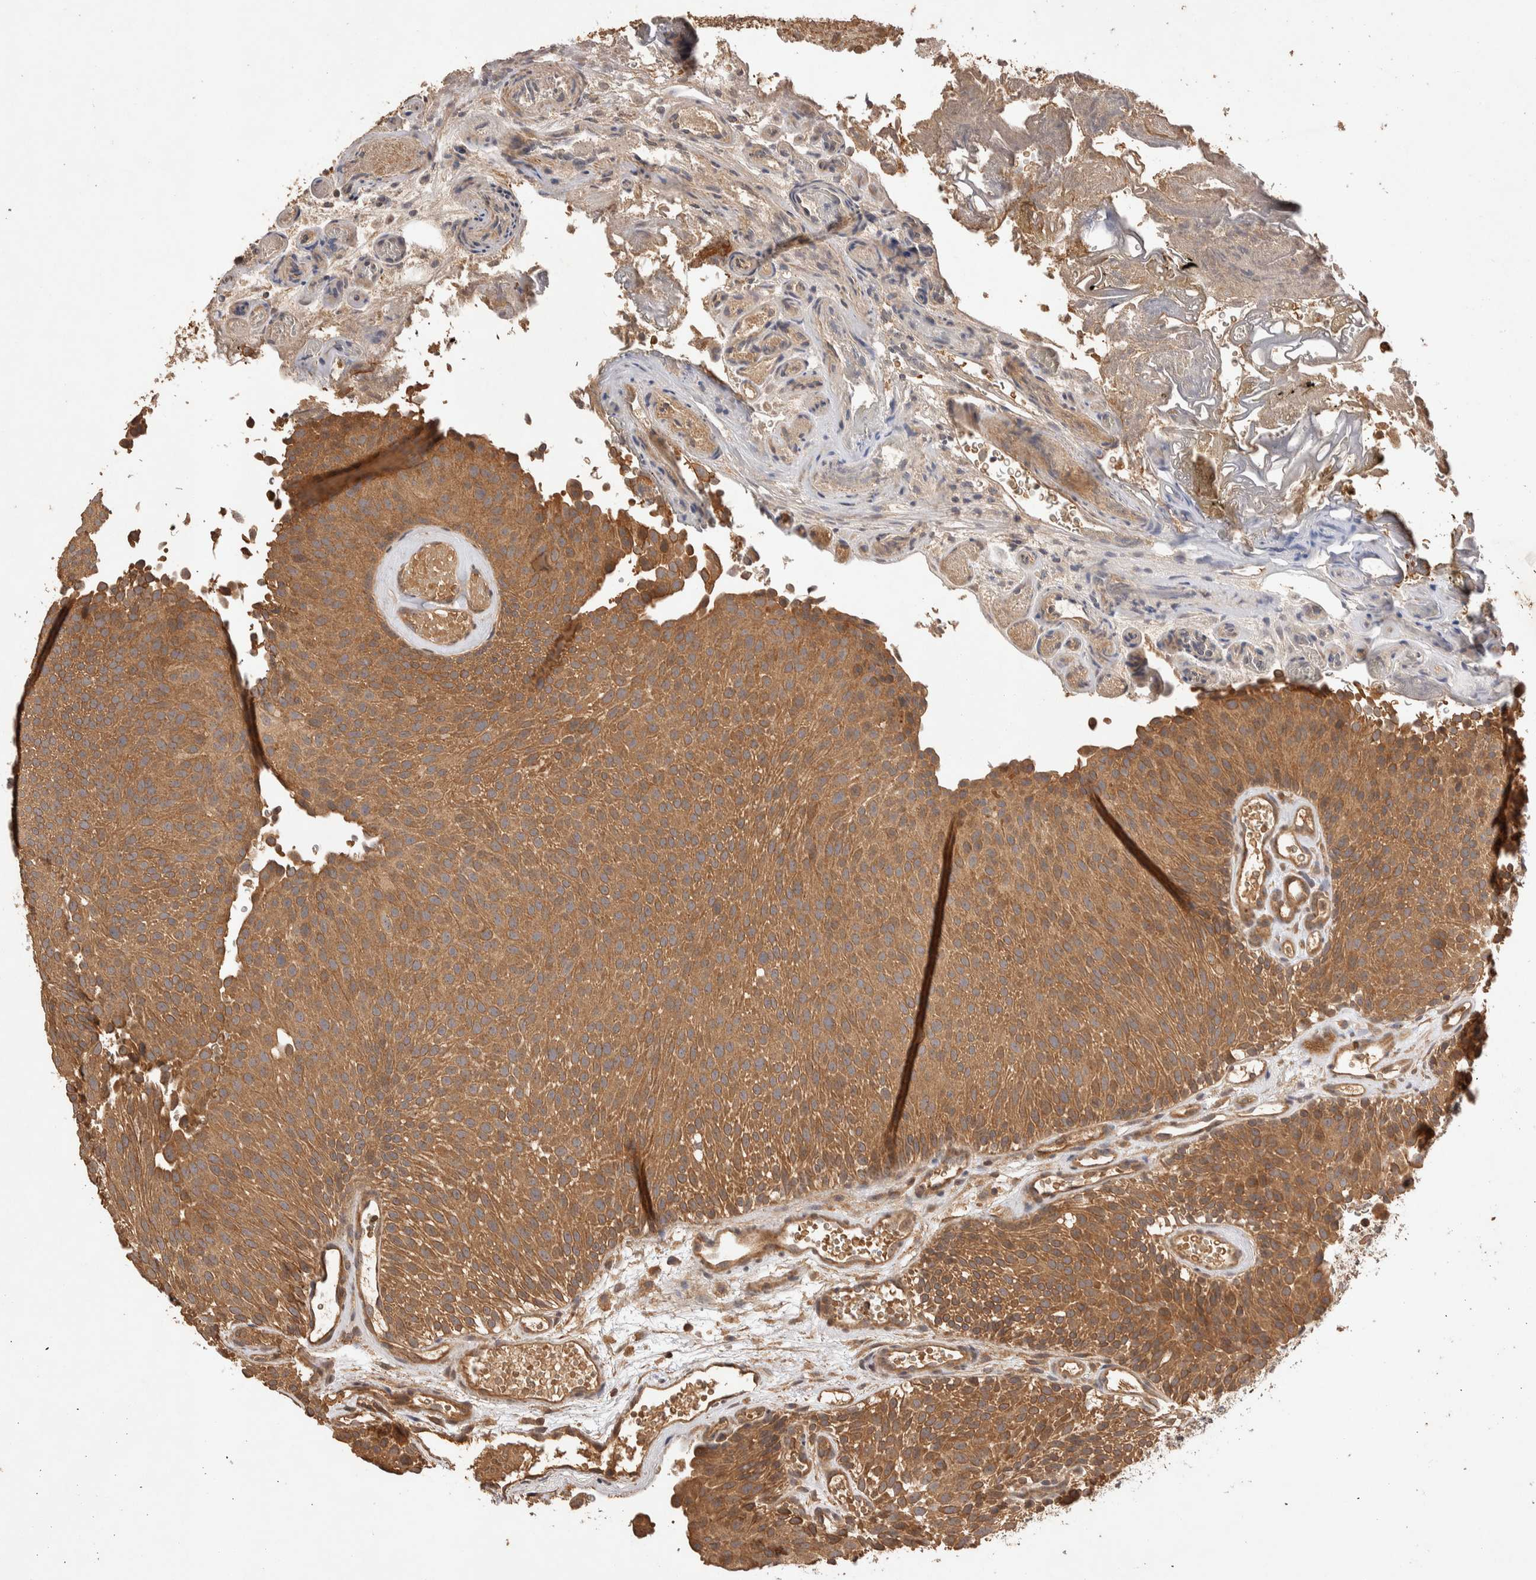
{"staining": {"intensity": "moderate", "quantity": ">75%", "location": "cytoplasmic/membranous"}, "tissue": "urothelial cancer", "cell_type": "Tumor cells", "image_type": "cancer", "snomed": [{"axis": "morphology", "description": "Urothelial carcinoma, Low grade"}, {"axis": "topography", "description": "Urinary bladder"}], "caption": "Protein positivity by immunohistochemistry (IHC) exhibits moderate cytoplasmic/membranous expression in about >75% of tumor cells in urothelial carcinoma (low-grade).", "gene": "NSMAF", "patient": {"sex": "male", "age": 78}}